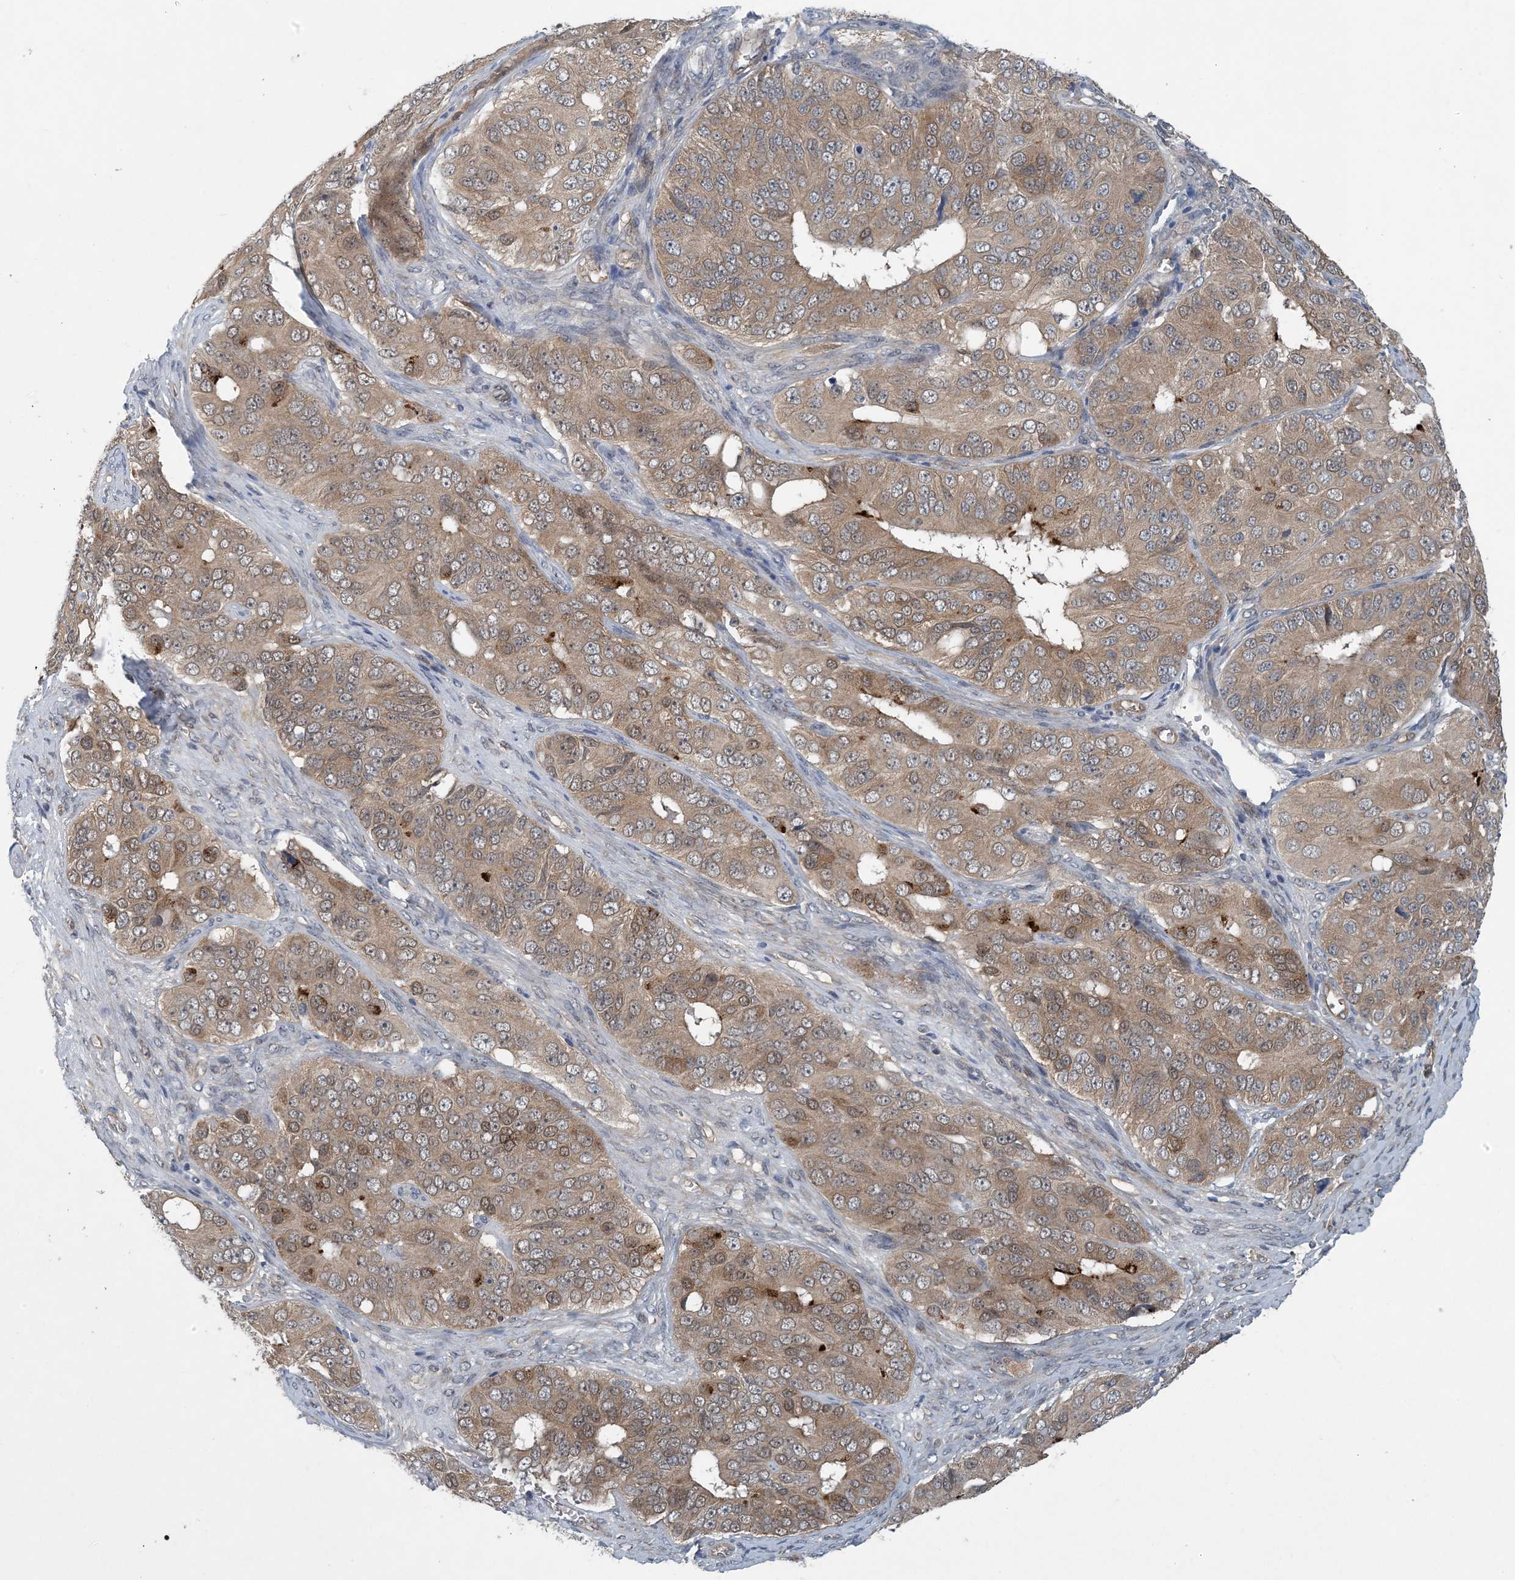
{"staining": {"intensity": "moderate", "quantity": "25%-75%", "location": "cytoplasmic/membranous,nuclear"}, "tissue": "ovarian cancer", "cell_type": "Tumor cells", "image_type": "cancer", "snomed": [{"axis": "morphology", "description": "Carcinoma, endometroid"}, {"axis": "topography", "description": "Ovary"}], "caption": "The image displays a brown stain indicating the presence of a protein in the cytoplasmic/membranous and nuclear of tumor cells in ovarian endometroid carcinoma.", "gene": "HIKESHI", "patient": {"sex": "female", "age": 51}}